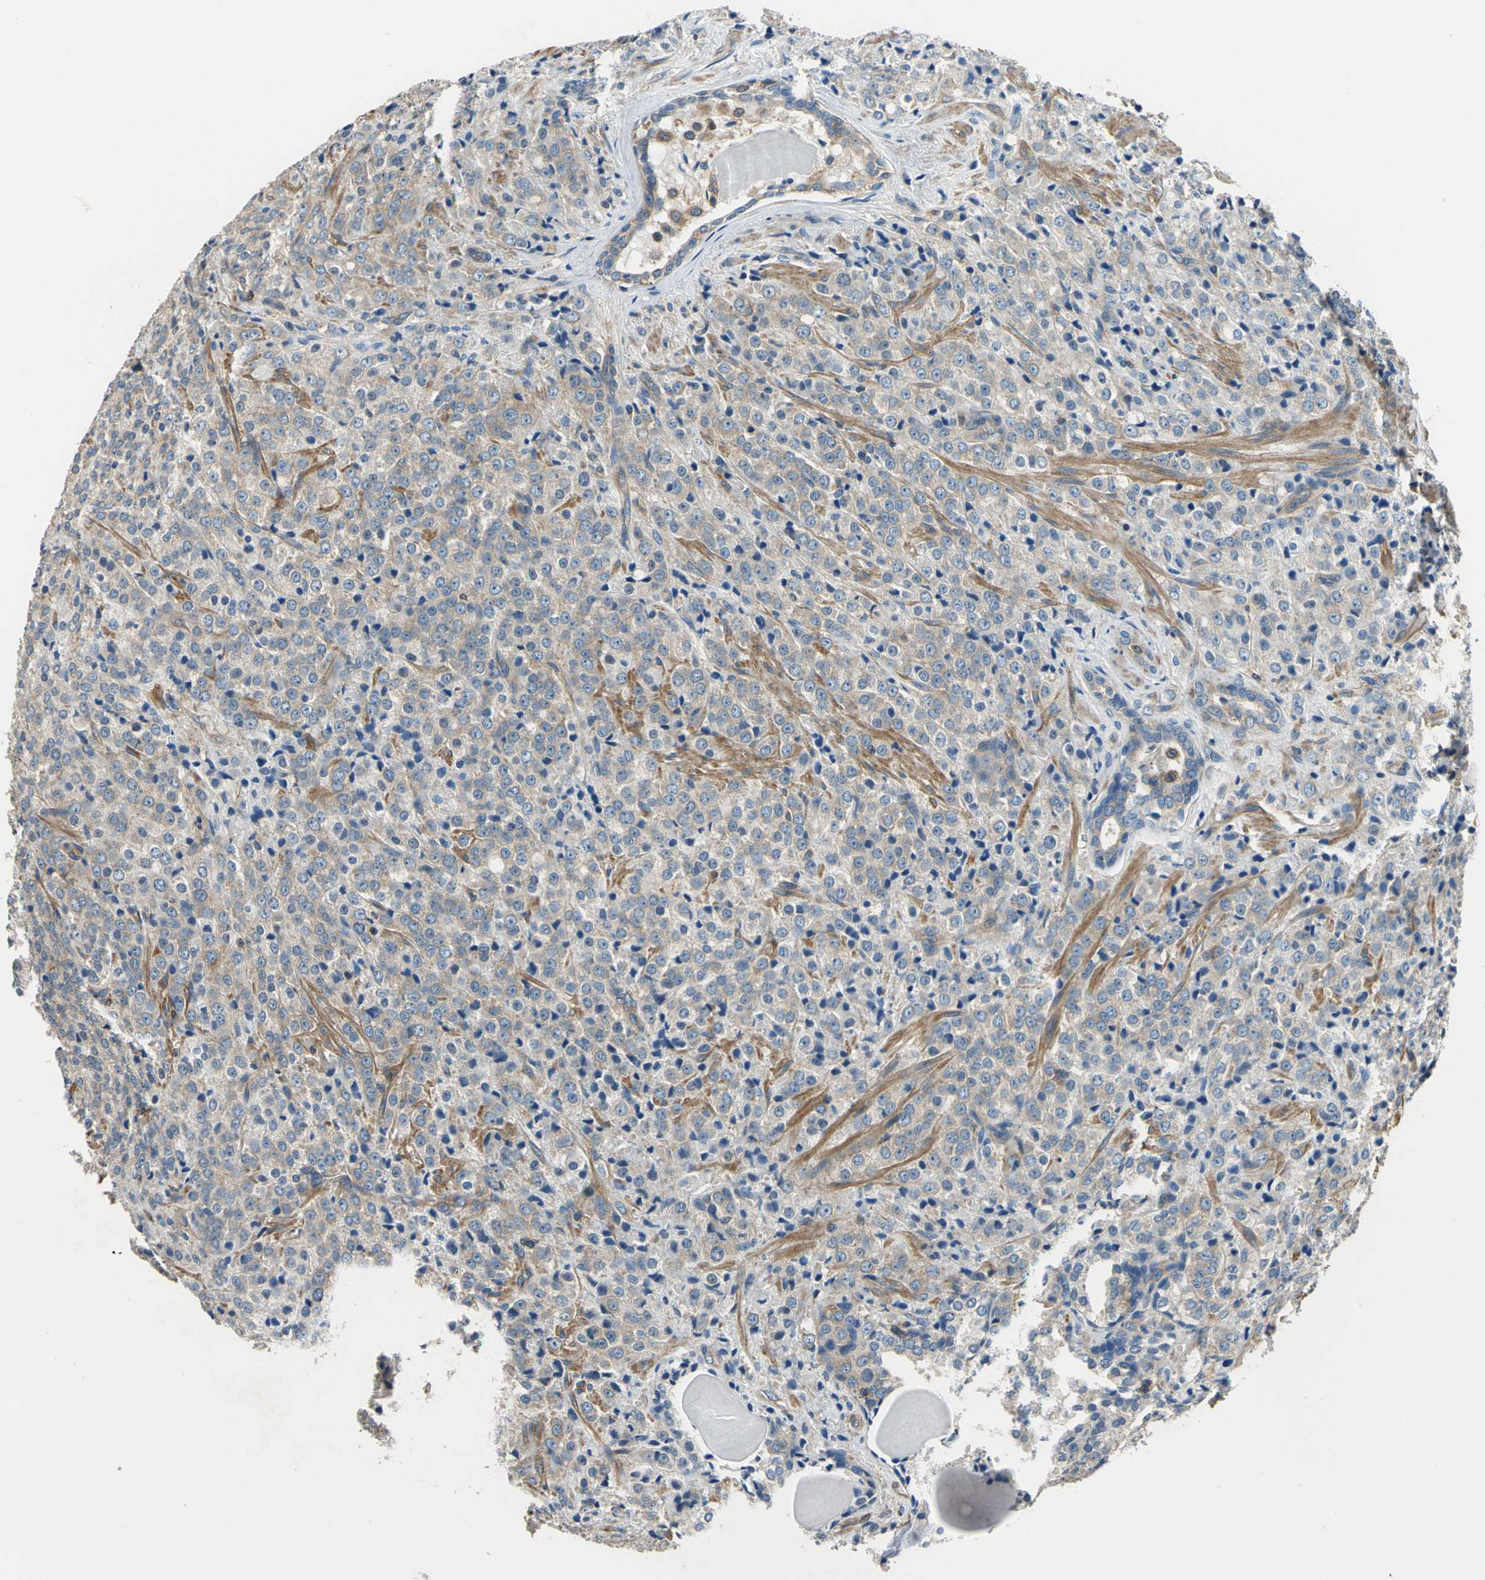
{"staining": {"intensity": "weak", "quantity": "25%-75%", "location": "cytoplasmic/membranous"}, "tissue": "prostate cancer", "cell_type": "Tumor cells", "image_type": "cancer", "snomed": [{"axis": "morphology", "description": "Adenocarcinoma, Medium grade"}, {"axis": "topography", "description": "Prostate"}], "caption": "Approximately 25%-75% of tumor cells in prostate cancer (adenocarcinoma (medium-grade)) demonstrate weak cytoplasmic/membranous protein staining as visualized by brown immunohistochemical staining.", "gene": "DDX3Y", "patient": {"sex": "male", "age": 70}}